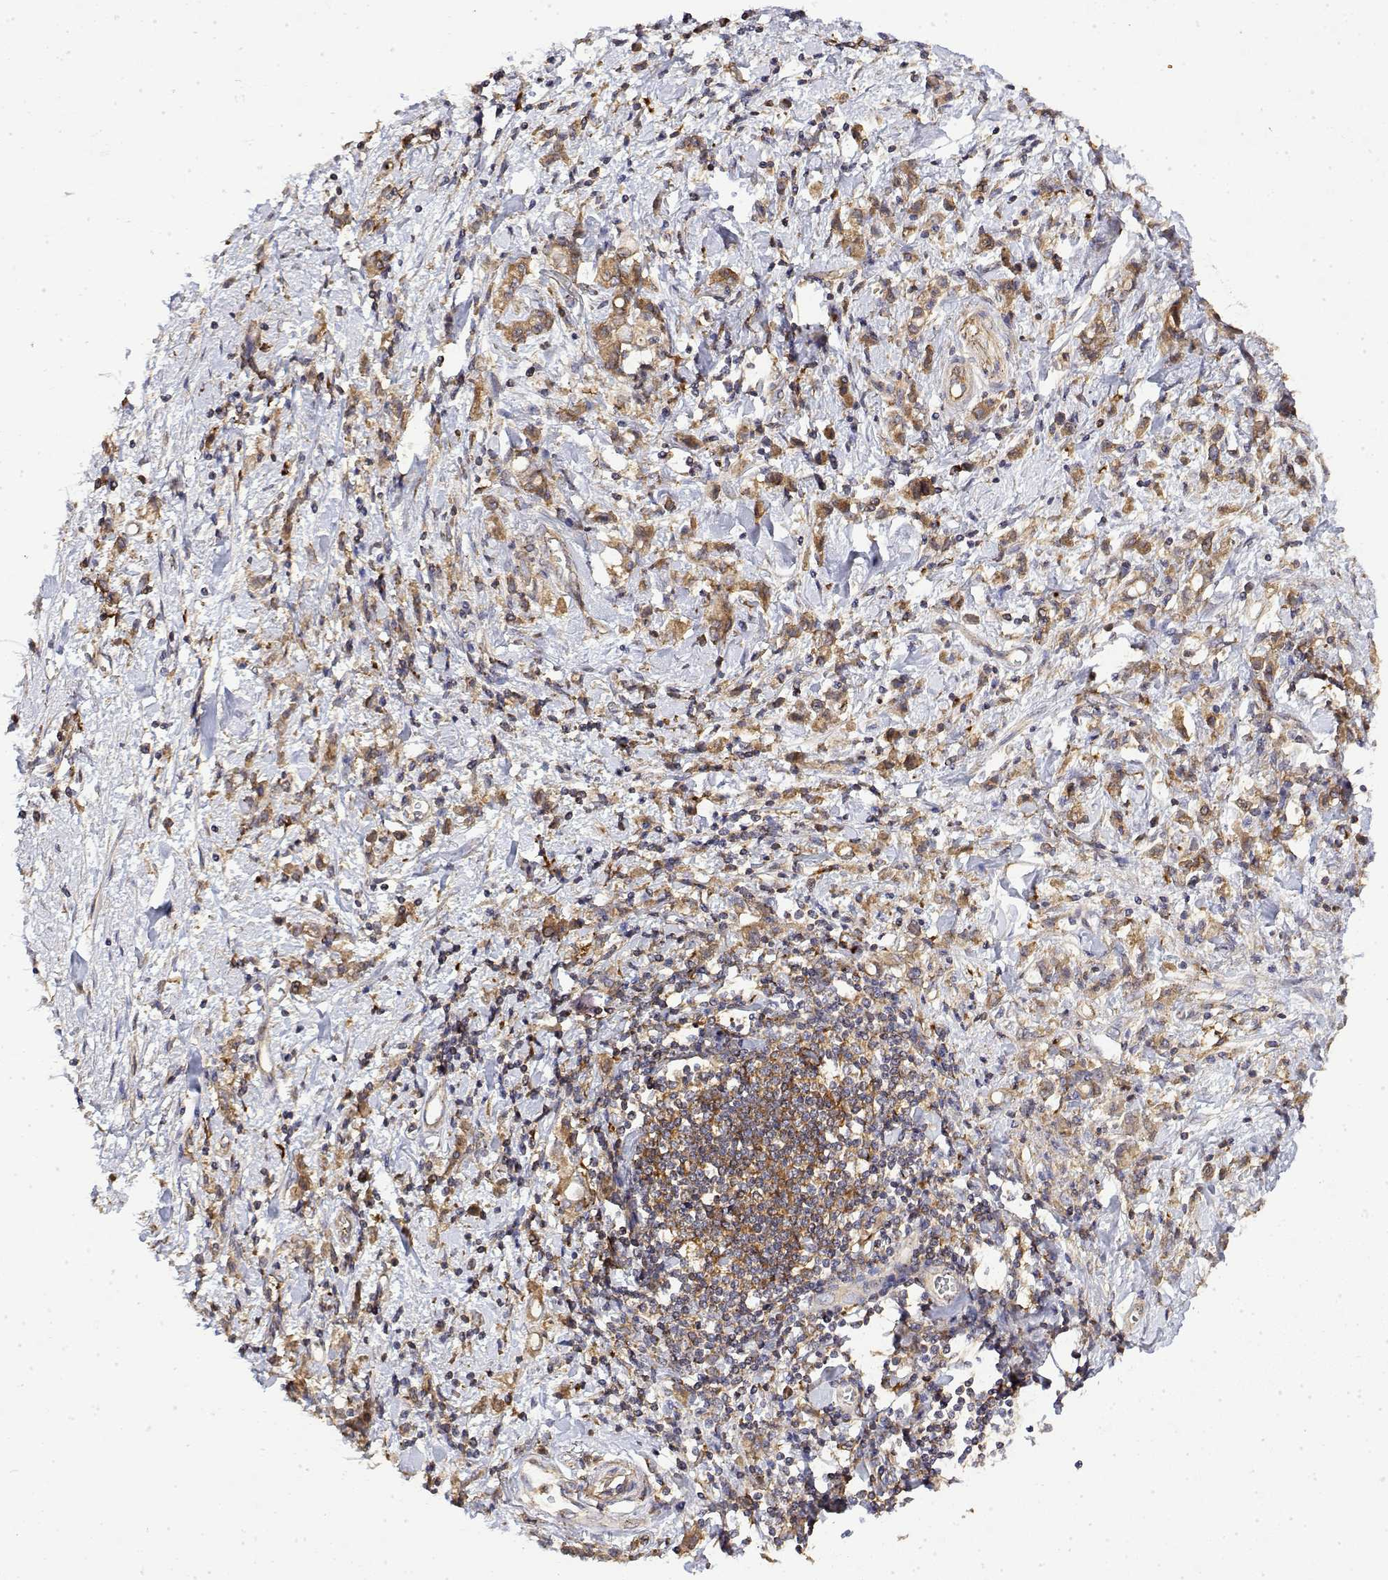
{"staining": {"intensity": "moderate", "quantity": ">75%", "location": "cytoplasmic/membranous"}, "tissue": "stomach cancer", "cell_type": "Tumor cells", "image_type": "cancer", "snomed": [{"axis": "morphology", "description": "Adenocarcinoma, NOS"}, {"axis": "topography", "description": "Stomach"}], "caption": "Moderate cytoplasmic/membranous positivity is present in approximately >75% of tumor cells in stomach cancer (adenocarcinoma).", "gene": "PACSIN2", "patient": {"sex": "male", "age": 77}}